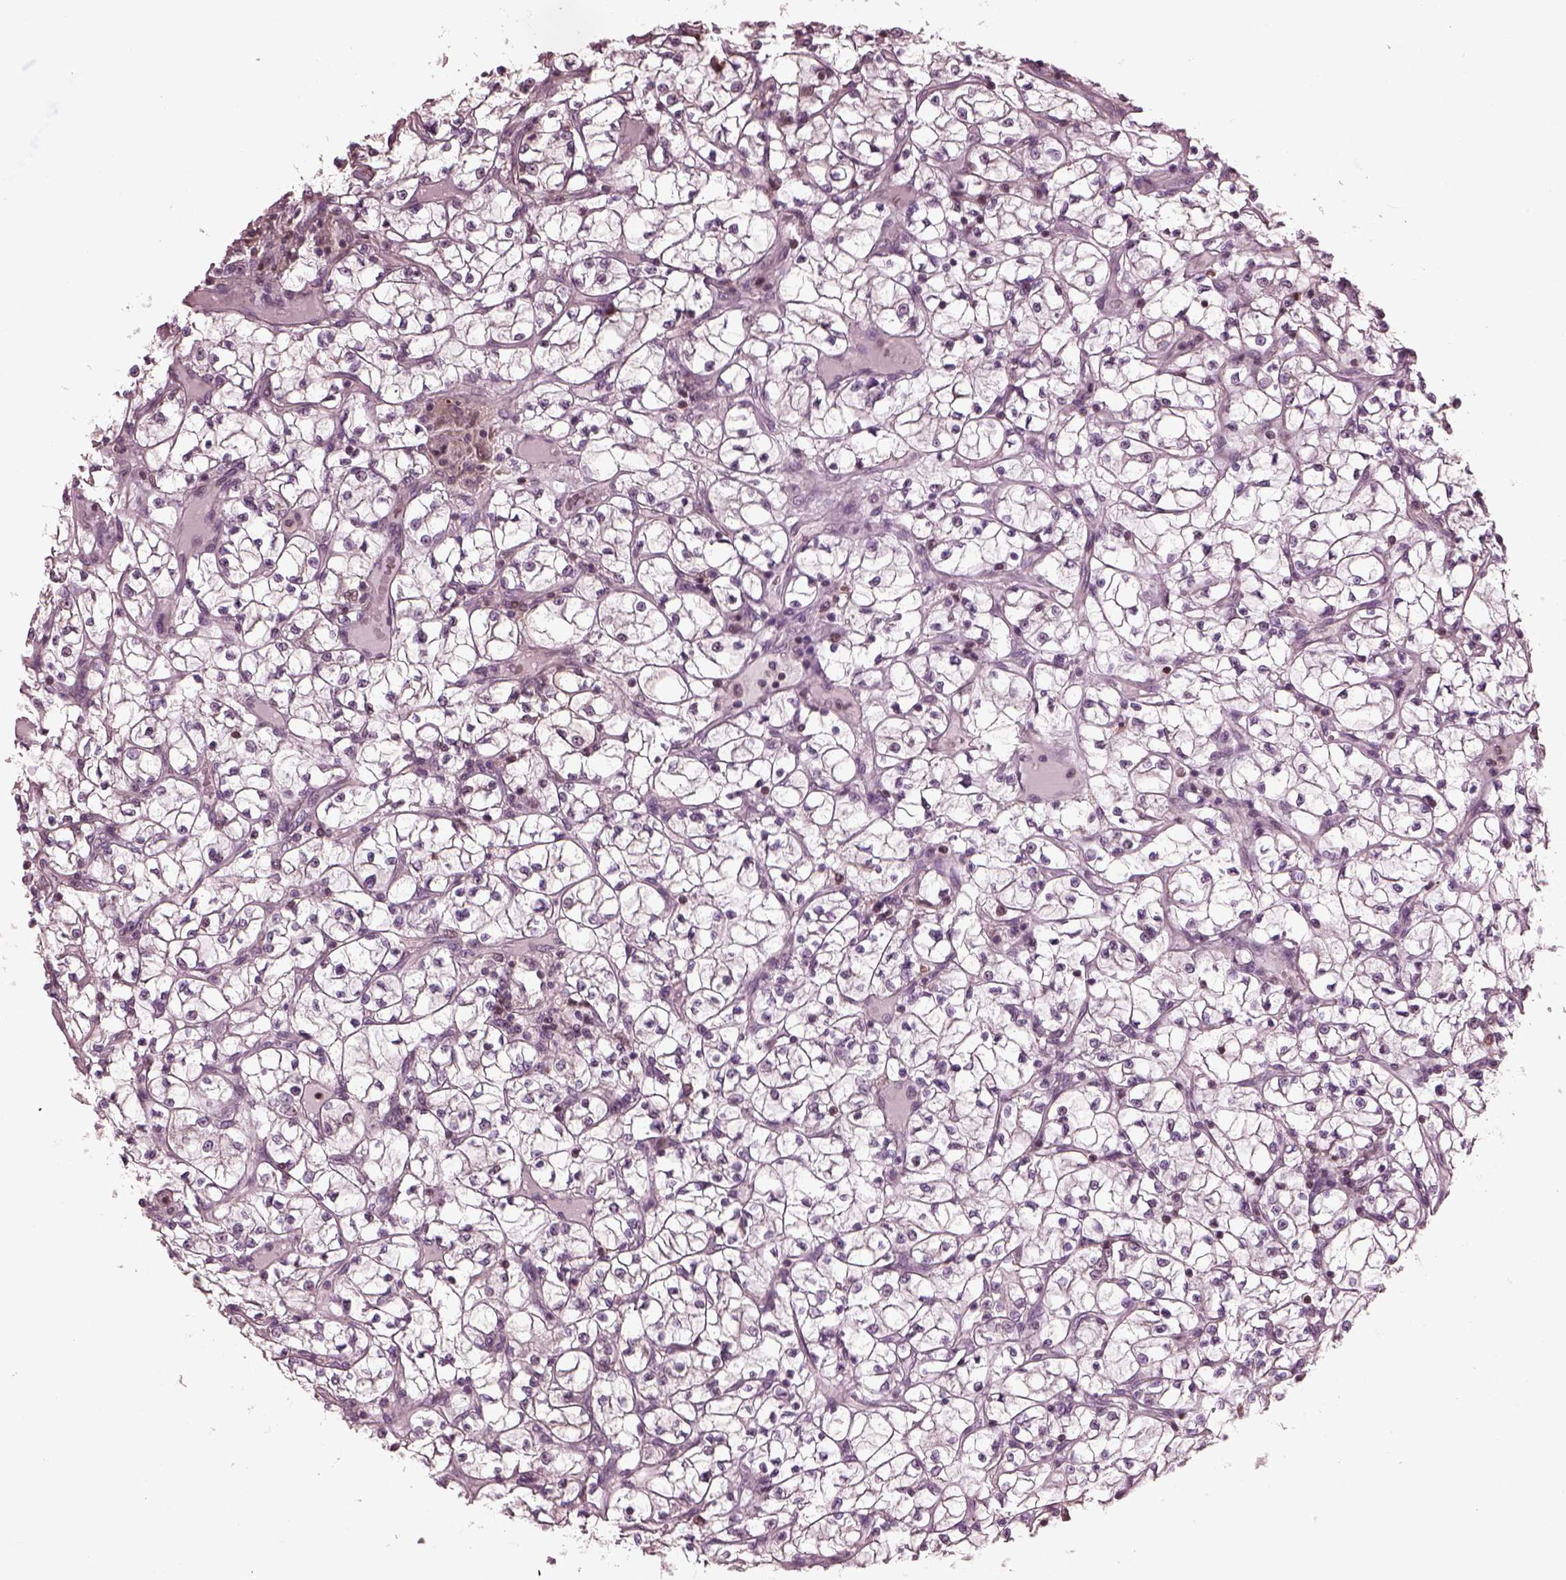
{"staining": {"intensity": "negative", "quantity": "none", "location": "none"}, "tissue": "renal cancer", "cell_type": "Tumor cells", "image_type": "cancer", "snomed": [{"axis": "morphology", "description": "Adenocarcinoma, NOS"}, {"axis": "topography", "description": "Kidney"}], "caption": "IHC of renal adenocarcinoma shows no expression in tumor cells. Brightfield microscopy of immunohistochemistry (IHC) stained with DAB (brown) and hematoxylin (blue), captured at high magnification.", "gene": "BFSP1", "patient": {"sex": "female", "age": 64}}